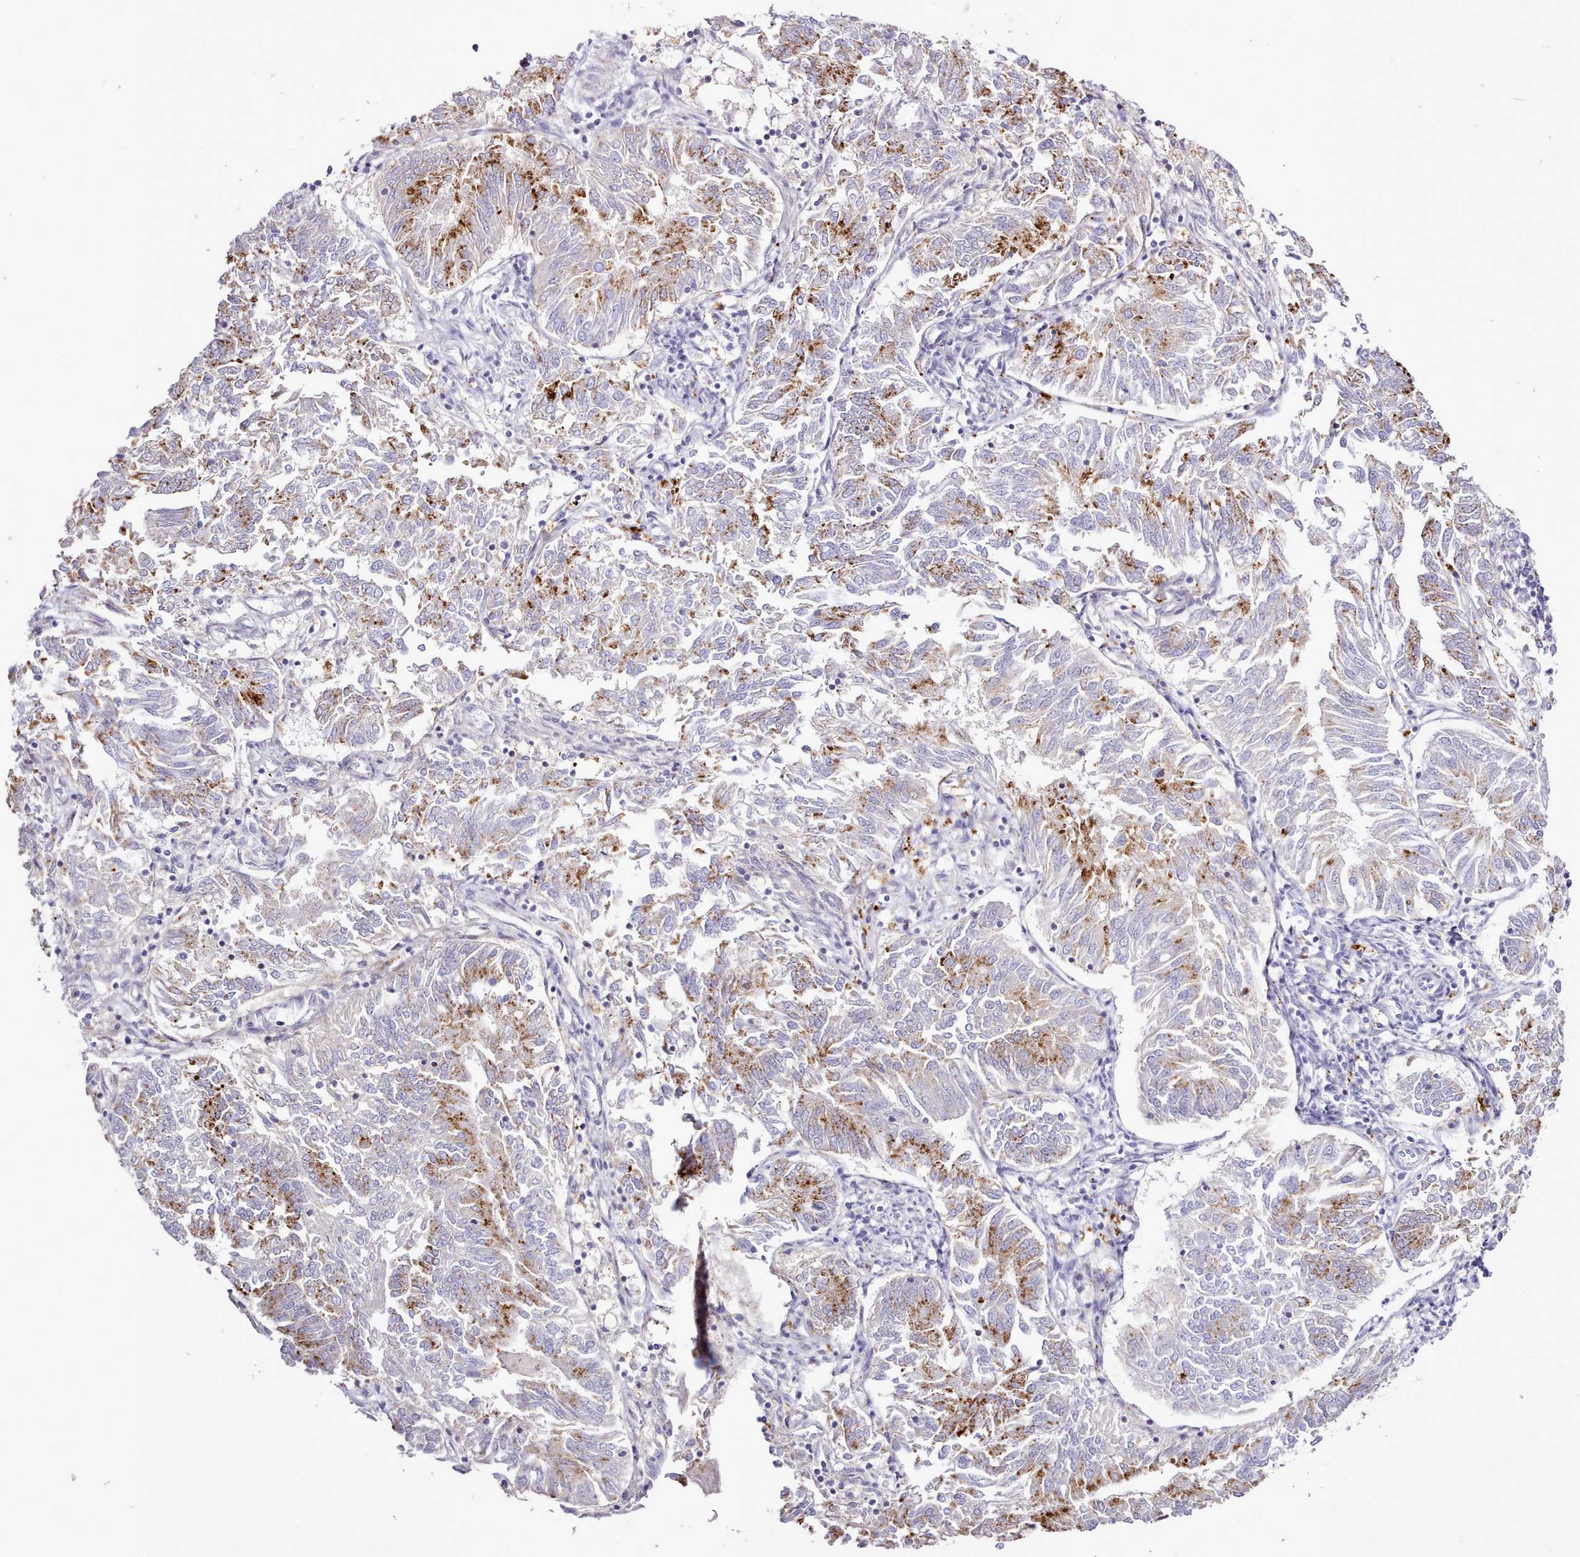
{"staining": {"intensity": "strong", "quantity": "25%-75%", "location": "cytoplasmic/membranous"}, "tissue": "endometrial cancer", "cell_type": "Tumor cells", "image_type": "cancer", "snomed": [{"axis": "morphology", "description": "Adenocarcinoma, NOS"}, {"axis": "topography", "description": "Endometrium"}], "caption": "Protein expression analysis of adenocarcinoma (endometrial) demonstrates strong cytoplasmic/membranous positivity in approximately 25%-75% of tumor cells.", "gene": "SRD5A1", "patient": {"sex": "female", "age": 58}}